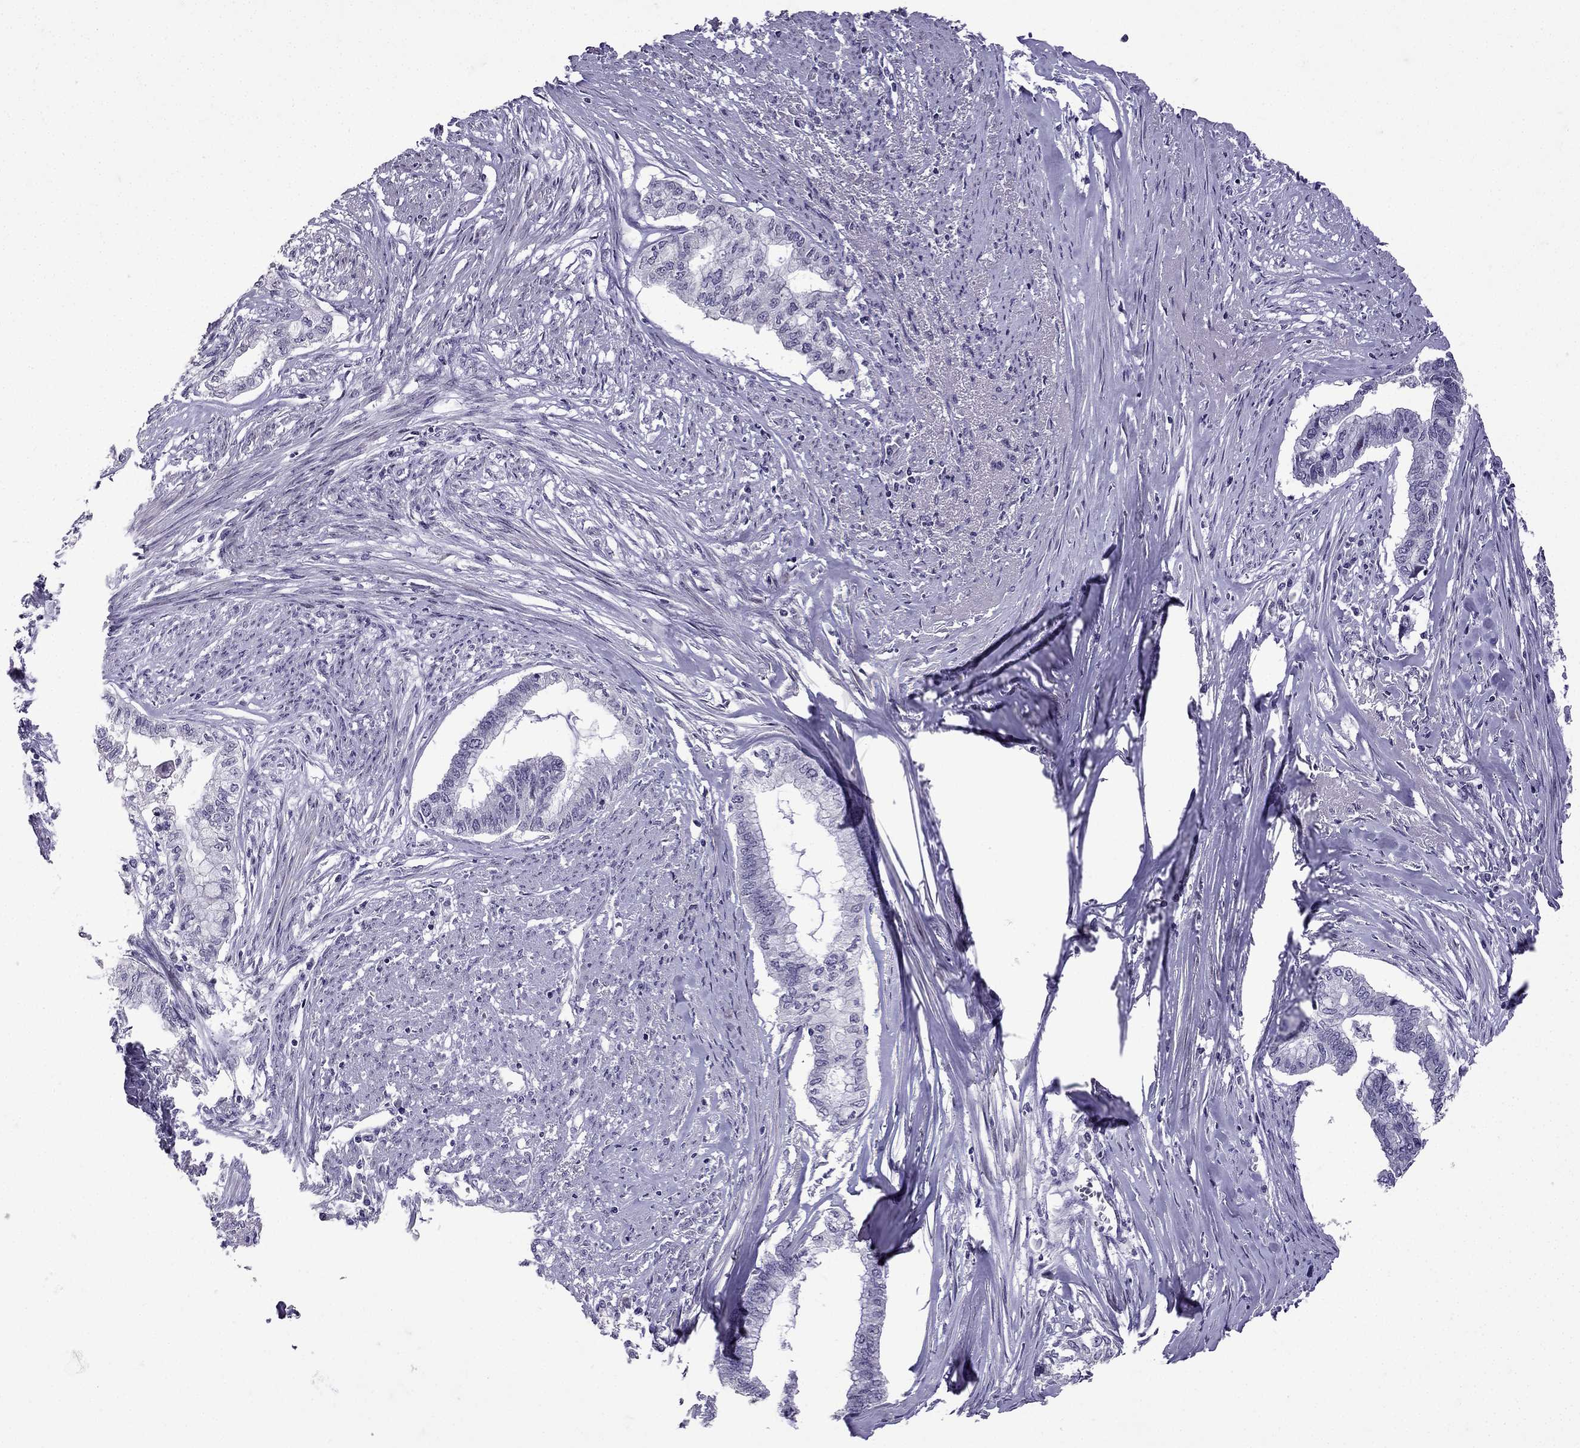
{"staining": {"intensity": "negative", "quantity": "none", "location": "none"}, "tissue": "endometrial cancer", "cell_type": "Tumor cells", "image_type": "cancer", "snomed": [{"axis": "morphology", "description": "Adenocarcinoma, NOS"}, {"axis": "topography", "description": "Endometrium"}], "caption": "A micrograph of endometrial adenocarcinoma stained for a protein exhibits no brown staining in tumor cells.", "gene": "TTN", "patient": {"sex": "female", "age": 79}}